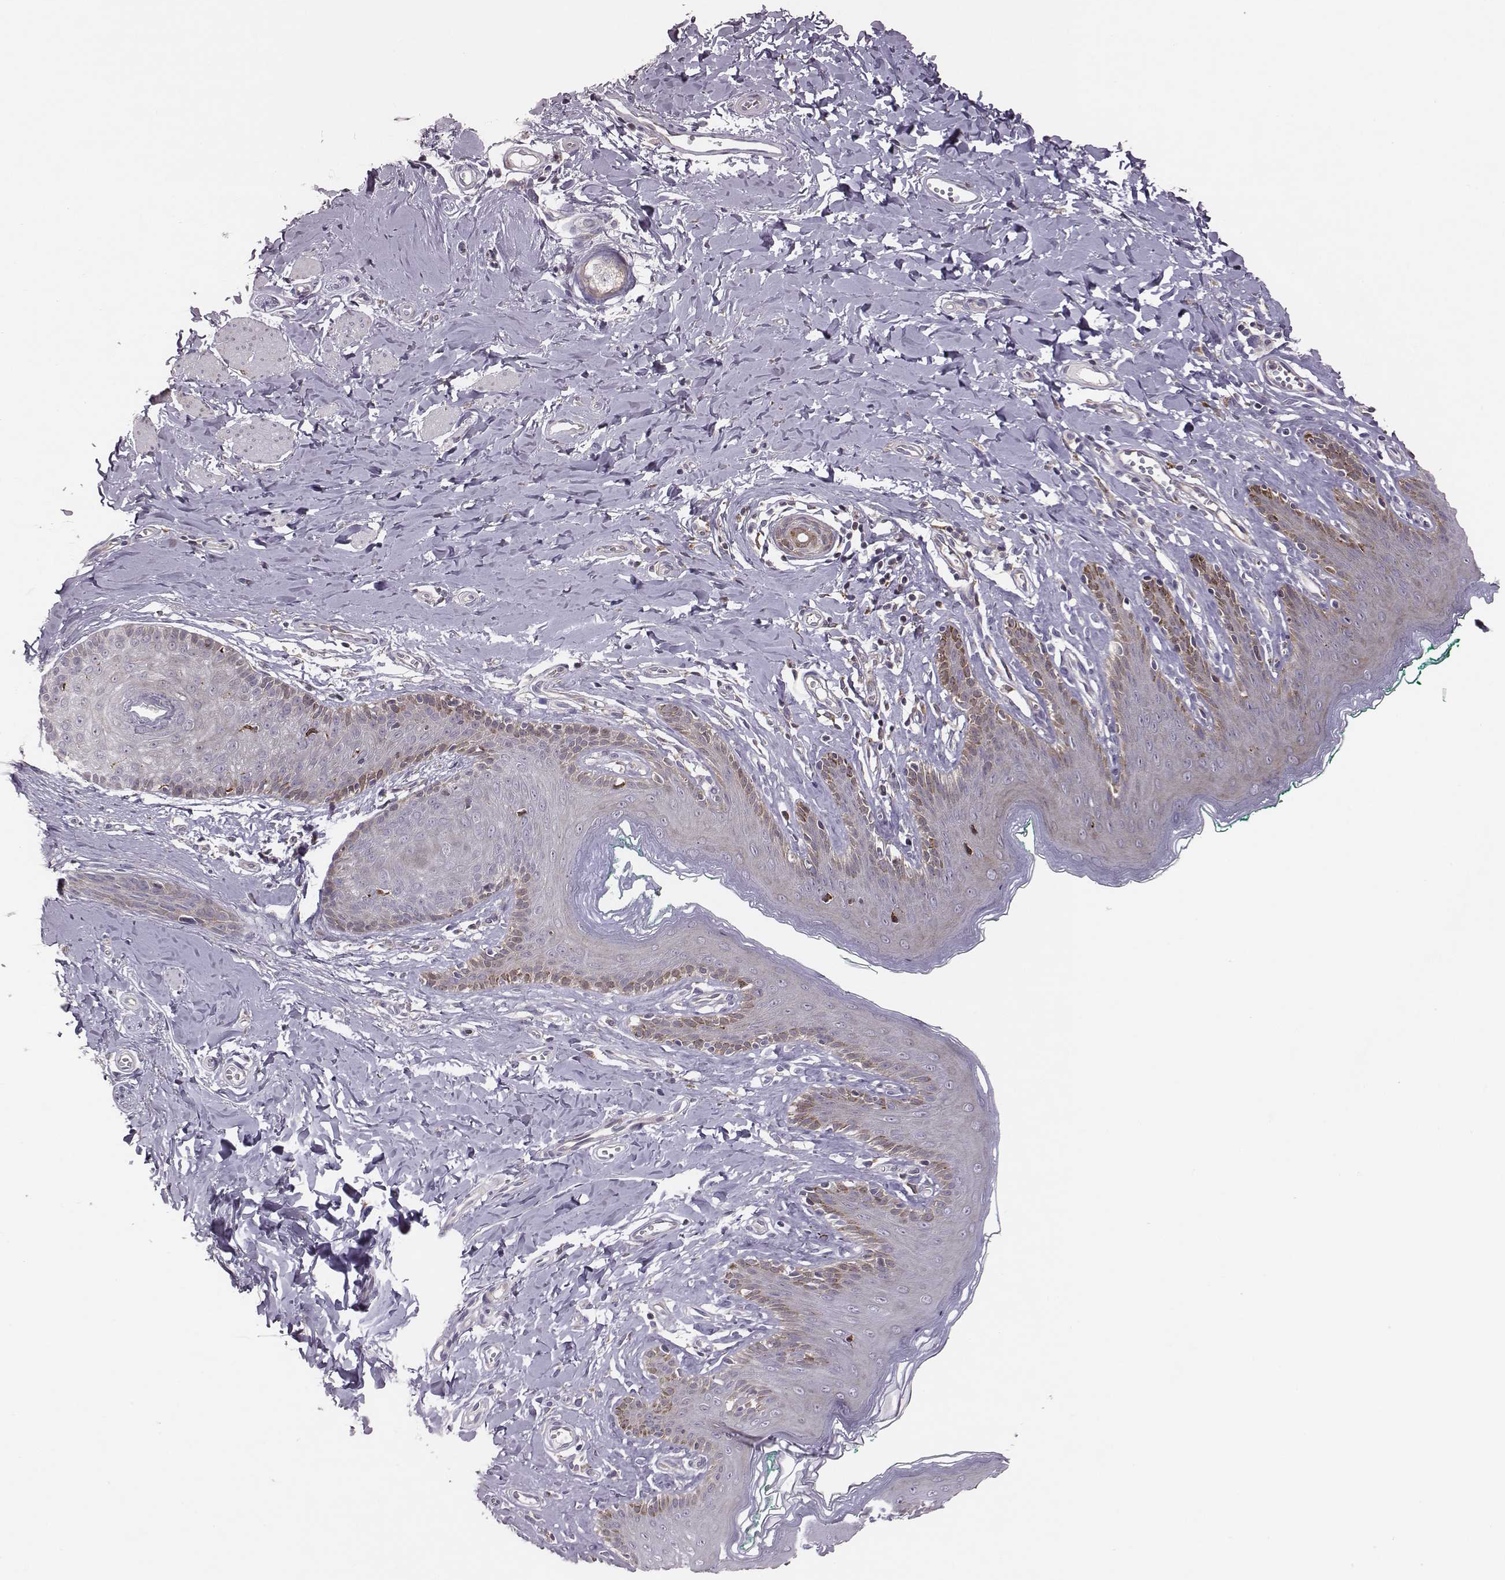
{"staining": {"intensity": "moderate", "quantity": "<25%", "location": "cytoplasmic/membranous"}, "tissue": "skin", "cell_type": "Epidermal cells", "image_type": "normal", "snomed": [{"axis": "morphology", "description": "Normal tissue, NOS"}, {"axis": "topography", "description": "Vulva"}], "caption": "A micrograph of skin stained for a protein exhibits moderate cytoplasmic/membranous brown staining in epidermal cells. (IHC, brightfield microscopy, high magnification).", "gene": "SELENOI", "patient": {"sex": "female", "age": 66}}